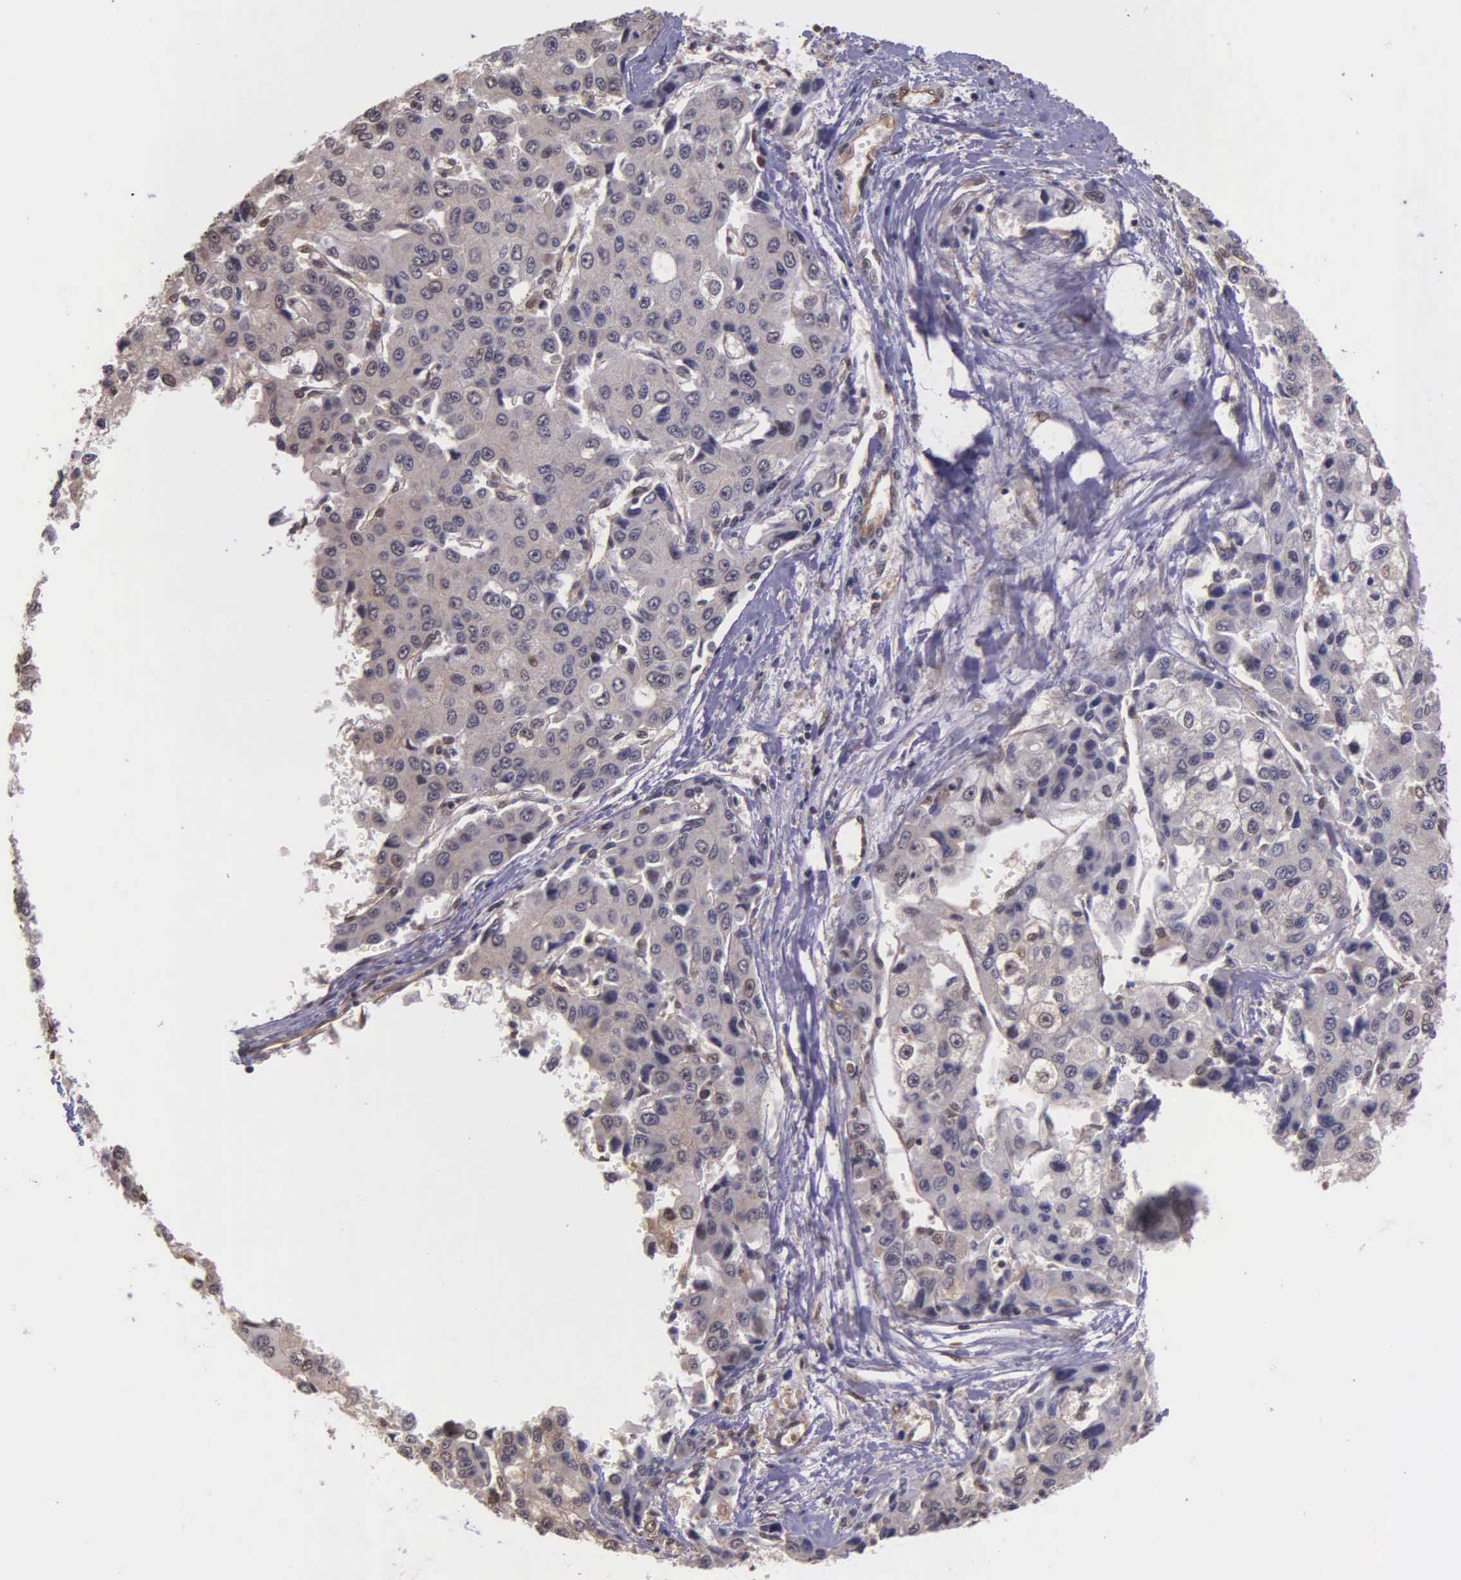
{"staining": {"intensity": "weak", "quantity": "25%-75%", "location": "cytoplasmic/membranous,nuclear"}, "tissue": "liver cancer", "cell_type": "Tumor cells", "image_type": "cancer", "snomed": [{"axis": "morphology", "description": "Carcinoma, Hepatocellular, NOS"}, {"axis": "topography", "description": "Liver"}], "caption": "A photomicrograph of human hepatocellular carcinoma (liver) stained for a protein reveals weak cytoplasmic/membranous and nuclear brown staining in tumor cells.", "gene": "PSMC1", "patient": {"sex": "female", "age": 66}}